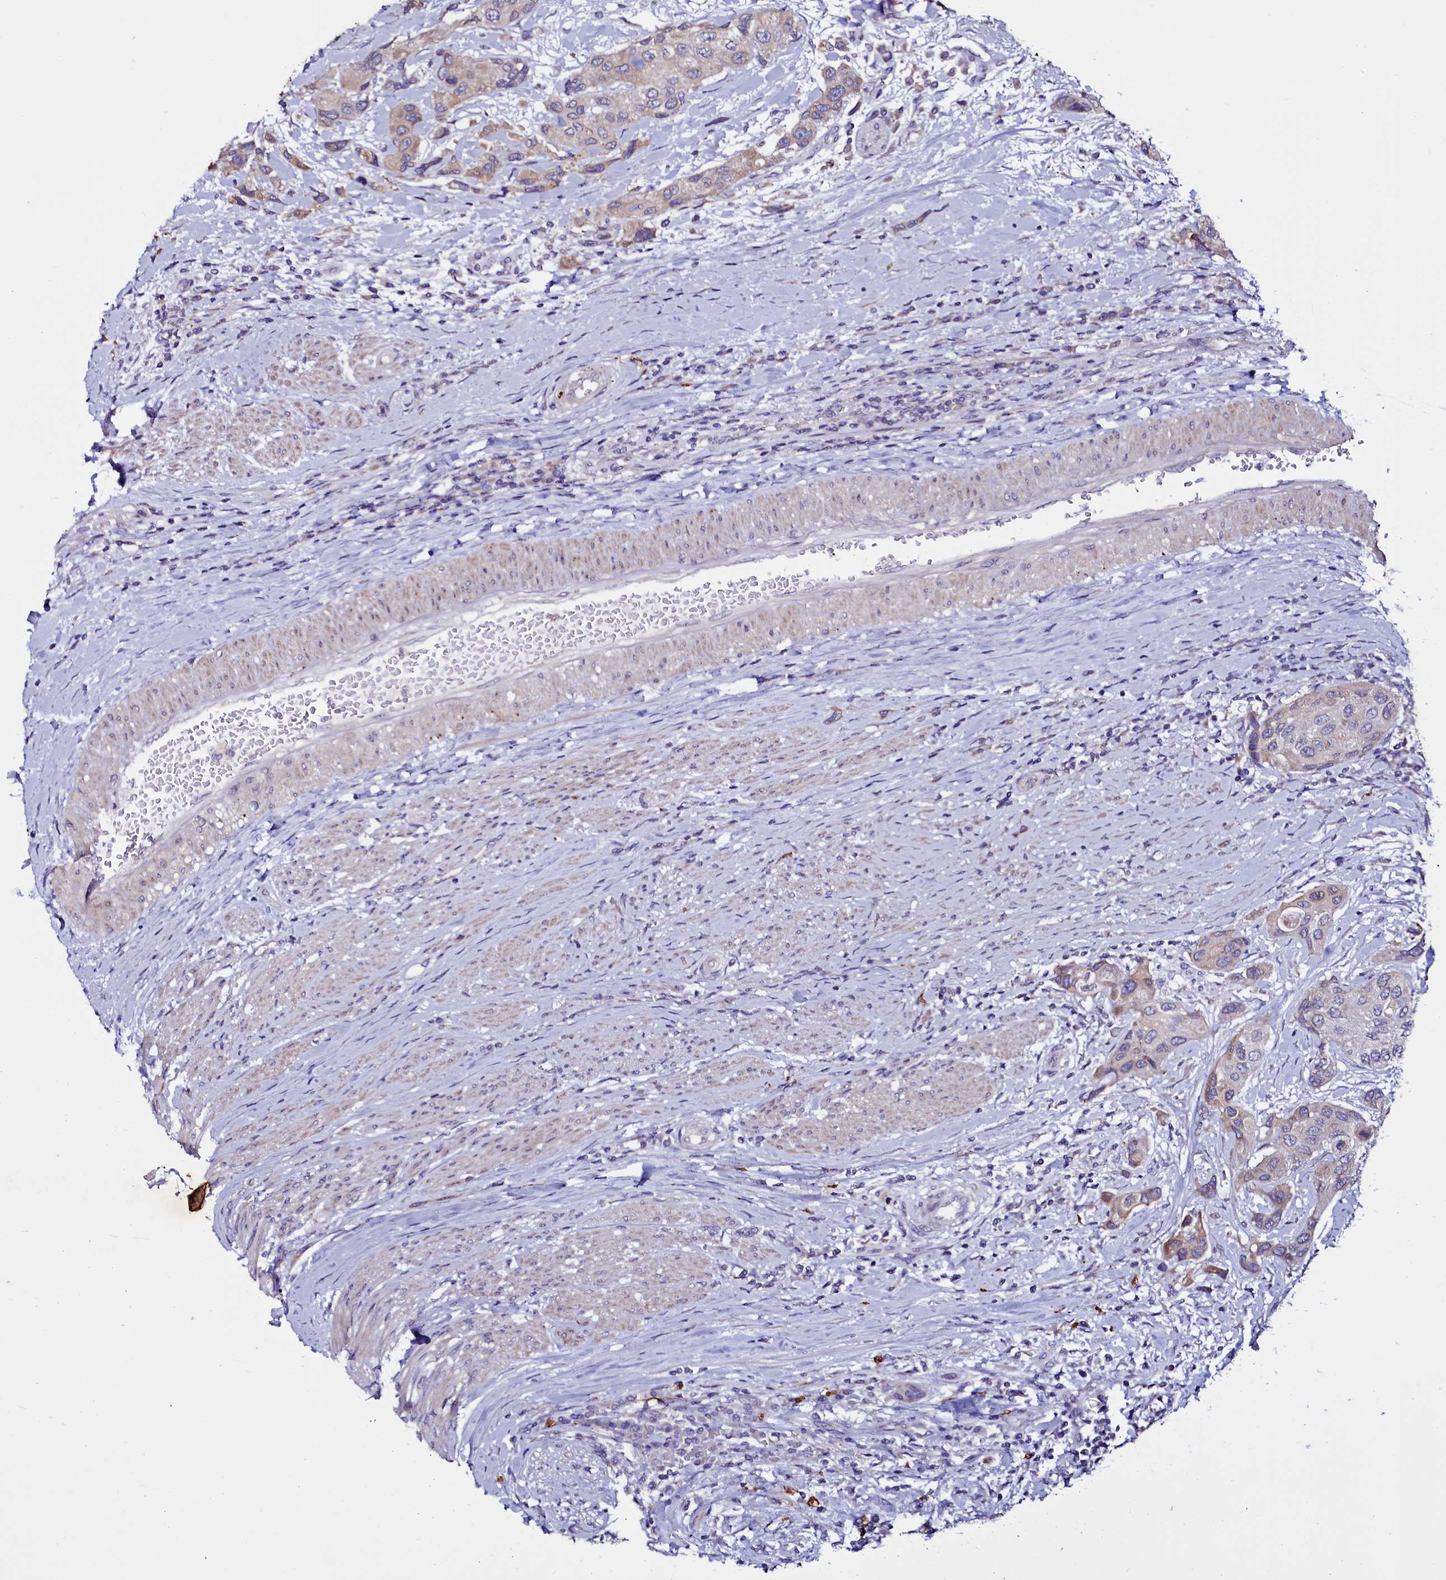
{"staining": {"intensity": "weak", "quantity": "<25%", "location": "cytoplasmic/membranous"}, "tissue": "urothelial cancer", "cell_type": "Tumor cells", "image_type": "cancer", "snomed": [{"axis": "morphology", "description": "Normal tissue, NOS"}, {"axis": "morphology", "description": "Urothelial carcinoma, High grade"}, {"axis": "topography", "description": "Vascular tissue"}, {"axis": "topography", "description": "Urinary bladder"}], "caption": "IHC of urothelial carcinoma (high-grade) demonstrates no expression in tumor cells.", "gene": "SELENOT", "patient": {"sex": "female", "age": 56}}